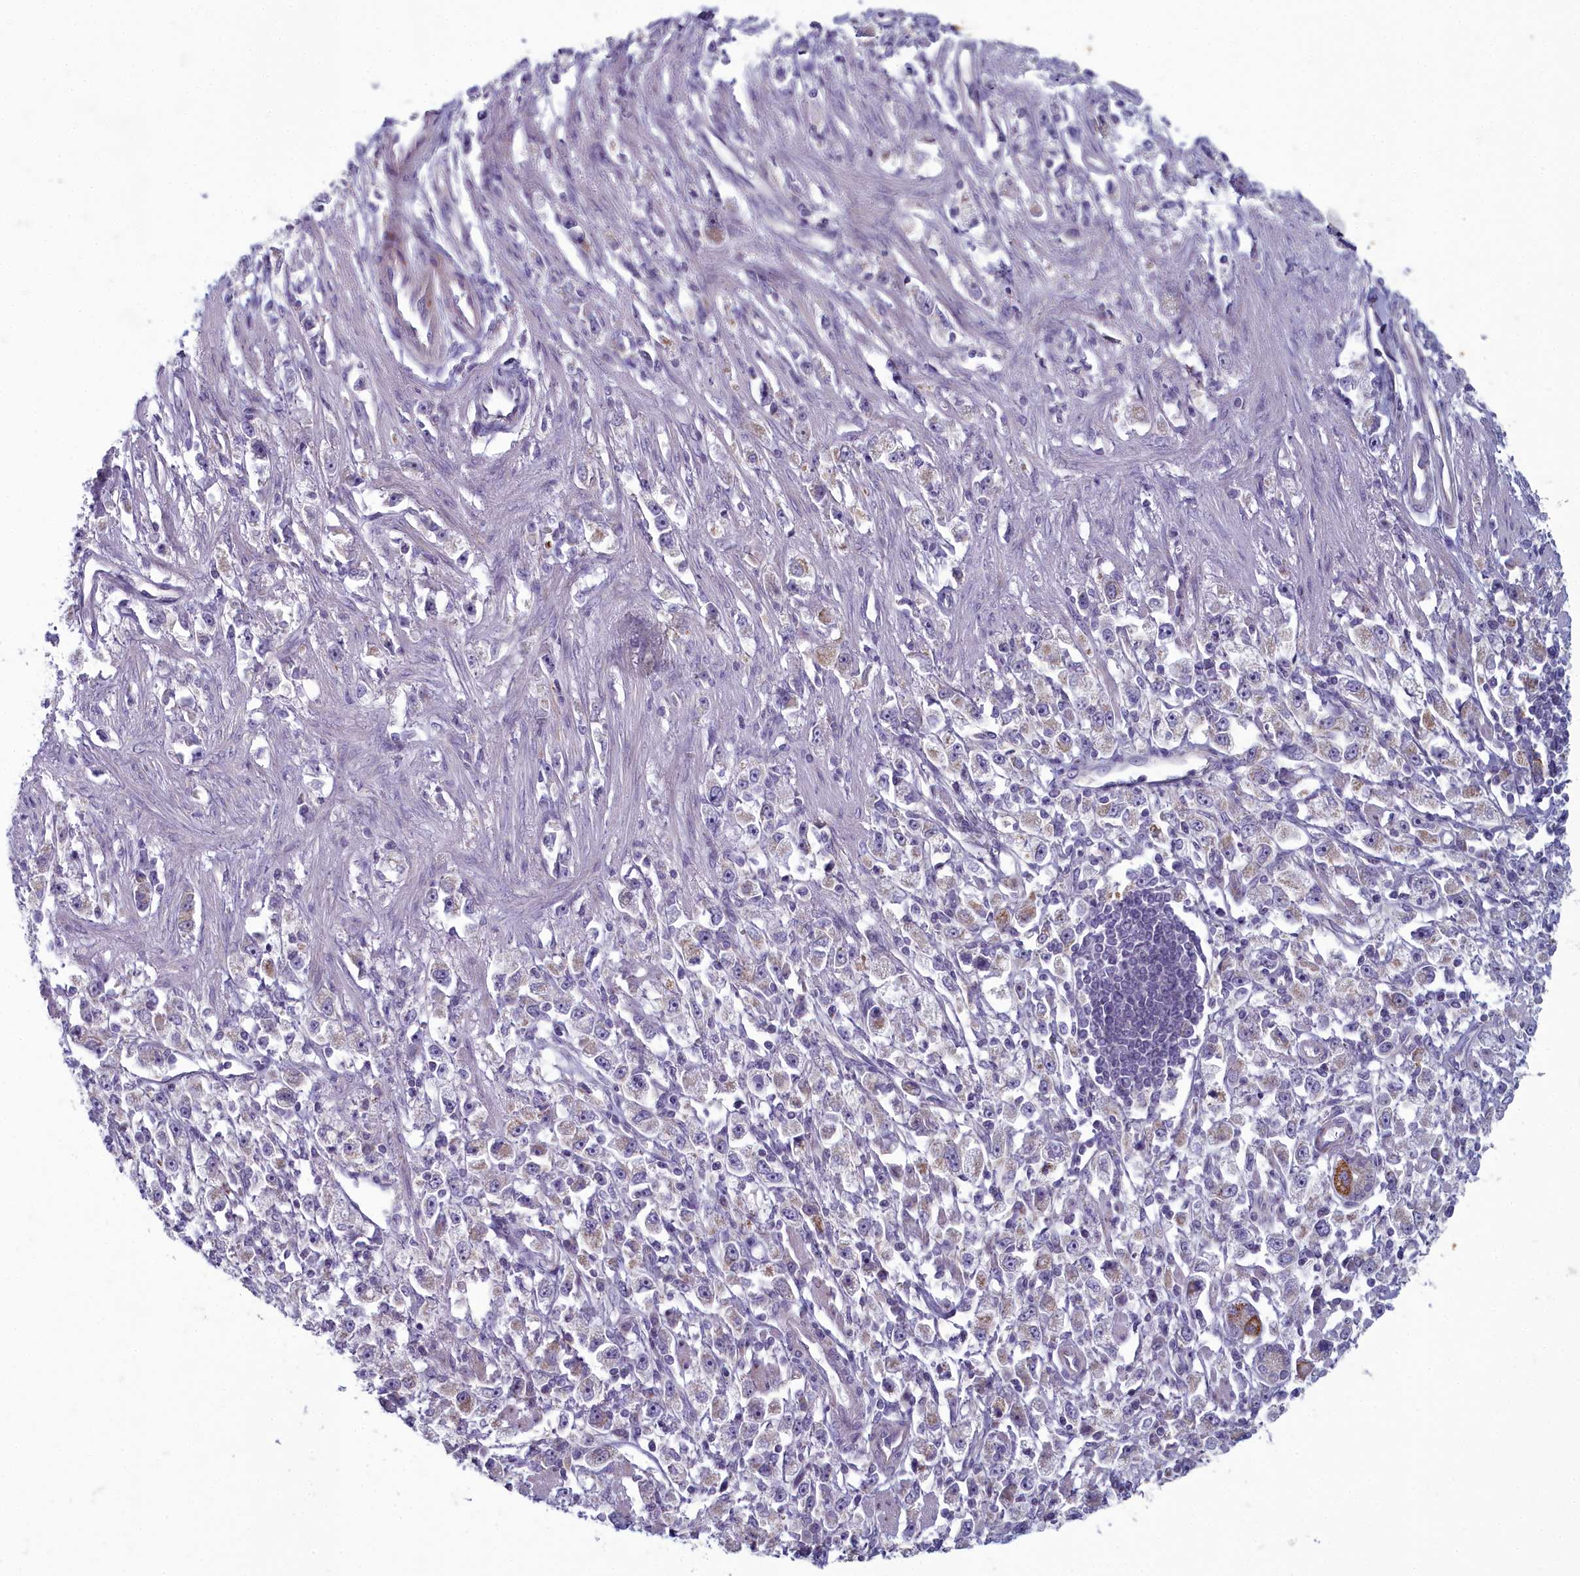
{"staining": {"intensity": "negative", "quantity": "none", "location": "none"}, "tissue": "stomach cancer", "cell_type": "Tumor cells", "image_type": "cancer", "snomed": [{"axis": "morphology", "description": "Adenocarcinoma, NOS"}, {"axis": "topography", "description": "Stomach"}], "caption": "A high-resolution image shows IHC staining of adenocarcinoma (stomach), which shows no significant expression in tumor cells.", "gene": "INSYN2A", "patient": {"sex": "female", "age": 59}}